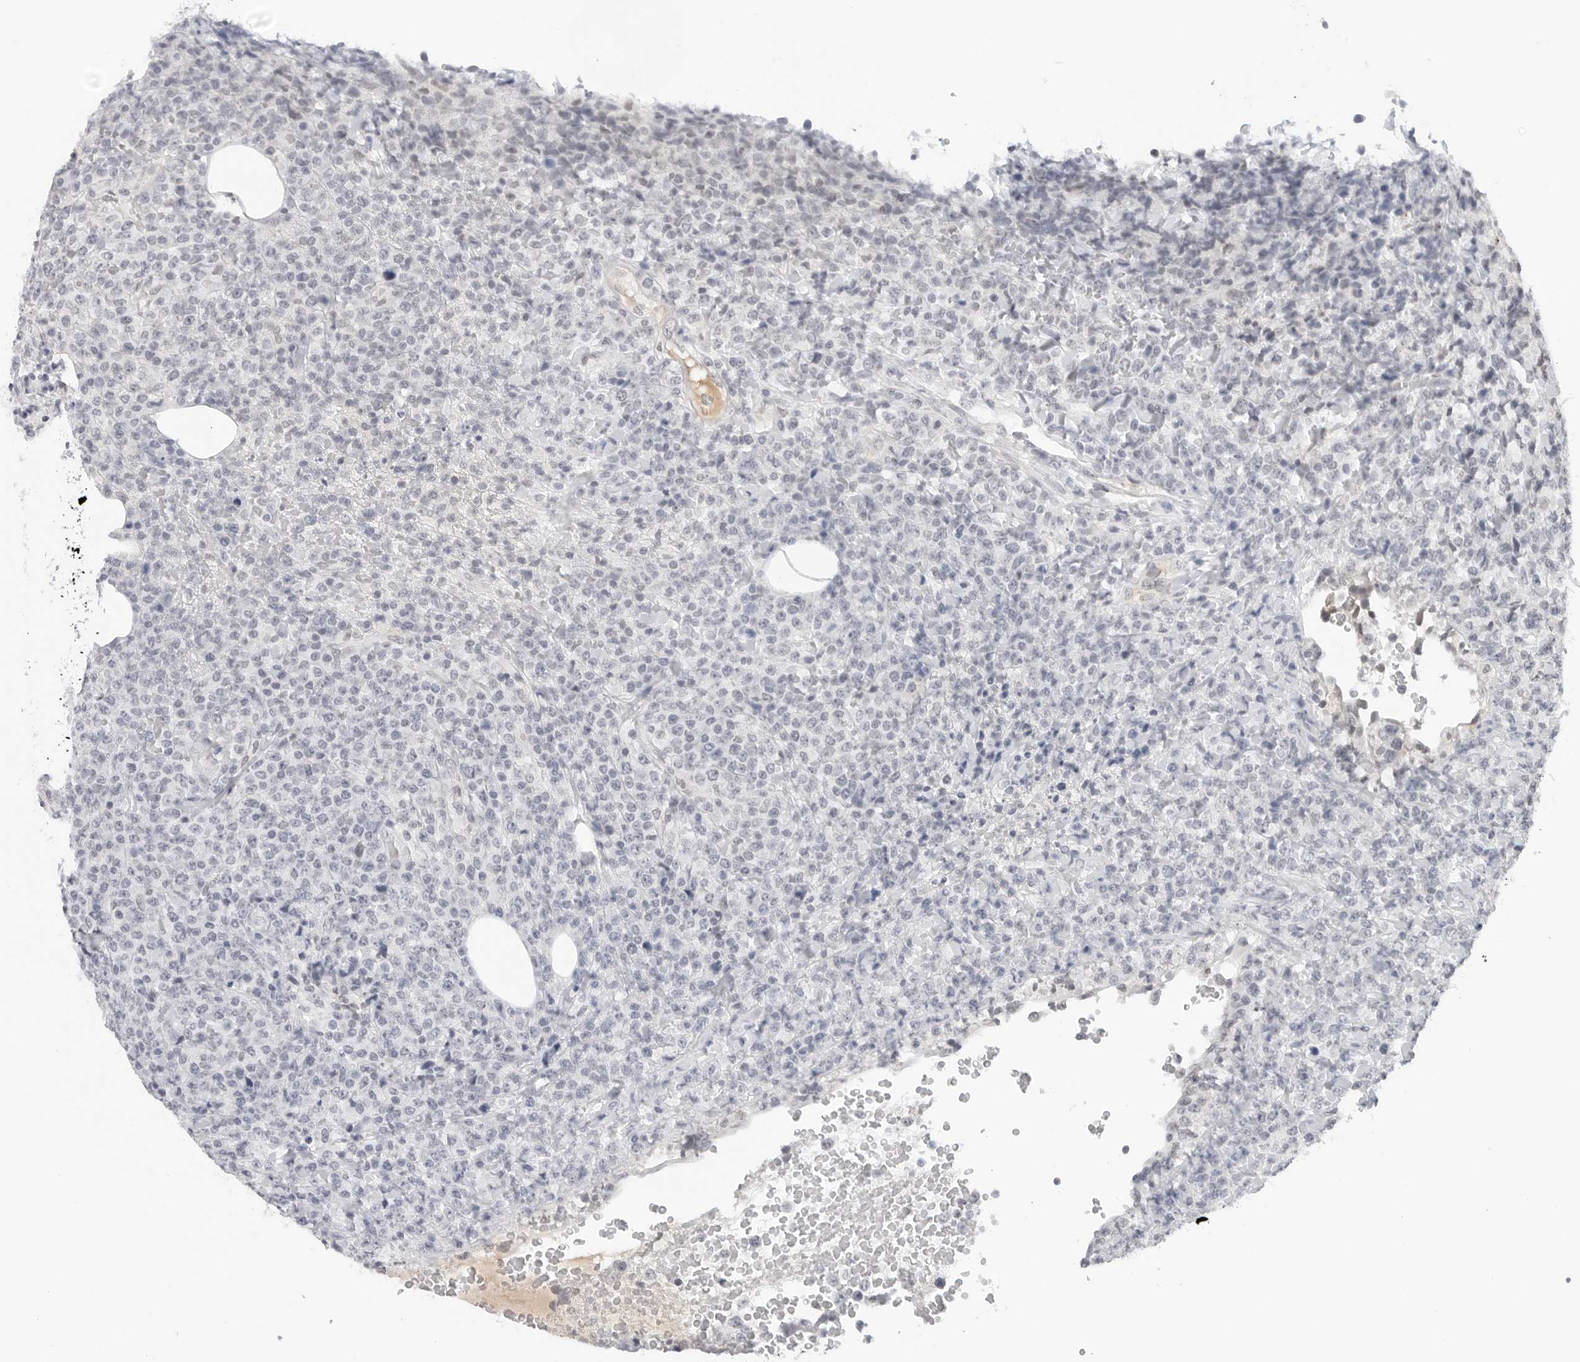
{"staining": {"intensity": "negative", "quantity": "none", "location": "none"}, "tissue": "lymphoma", "cell_type": "Tumor cells", "image_type": "cancer", "snomed": [{"axis": "morphology", "description": "Malignant lymphoma, non-Hodgkin's type, High grade"}, {"axis": "topography", "description": "Lymph node"}], "caption": "This is a histopathology image of IHC staining of lymphoma, which shows no staining in tumor cells. (DAB (3,3'-diaminobenzidine) immunohistochemistry (IHC) visualized using brightfield microscopy, high magnification).", "gene": "FLG2", "patient": {"sex": "male", "age": 13}}